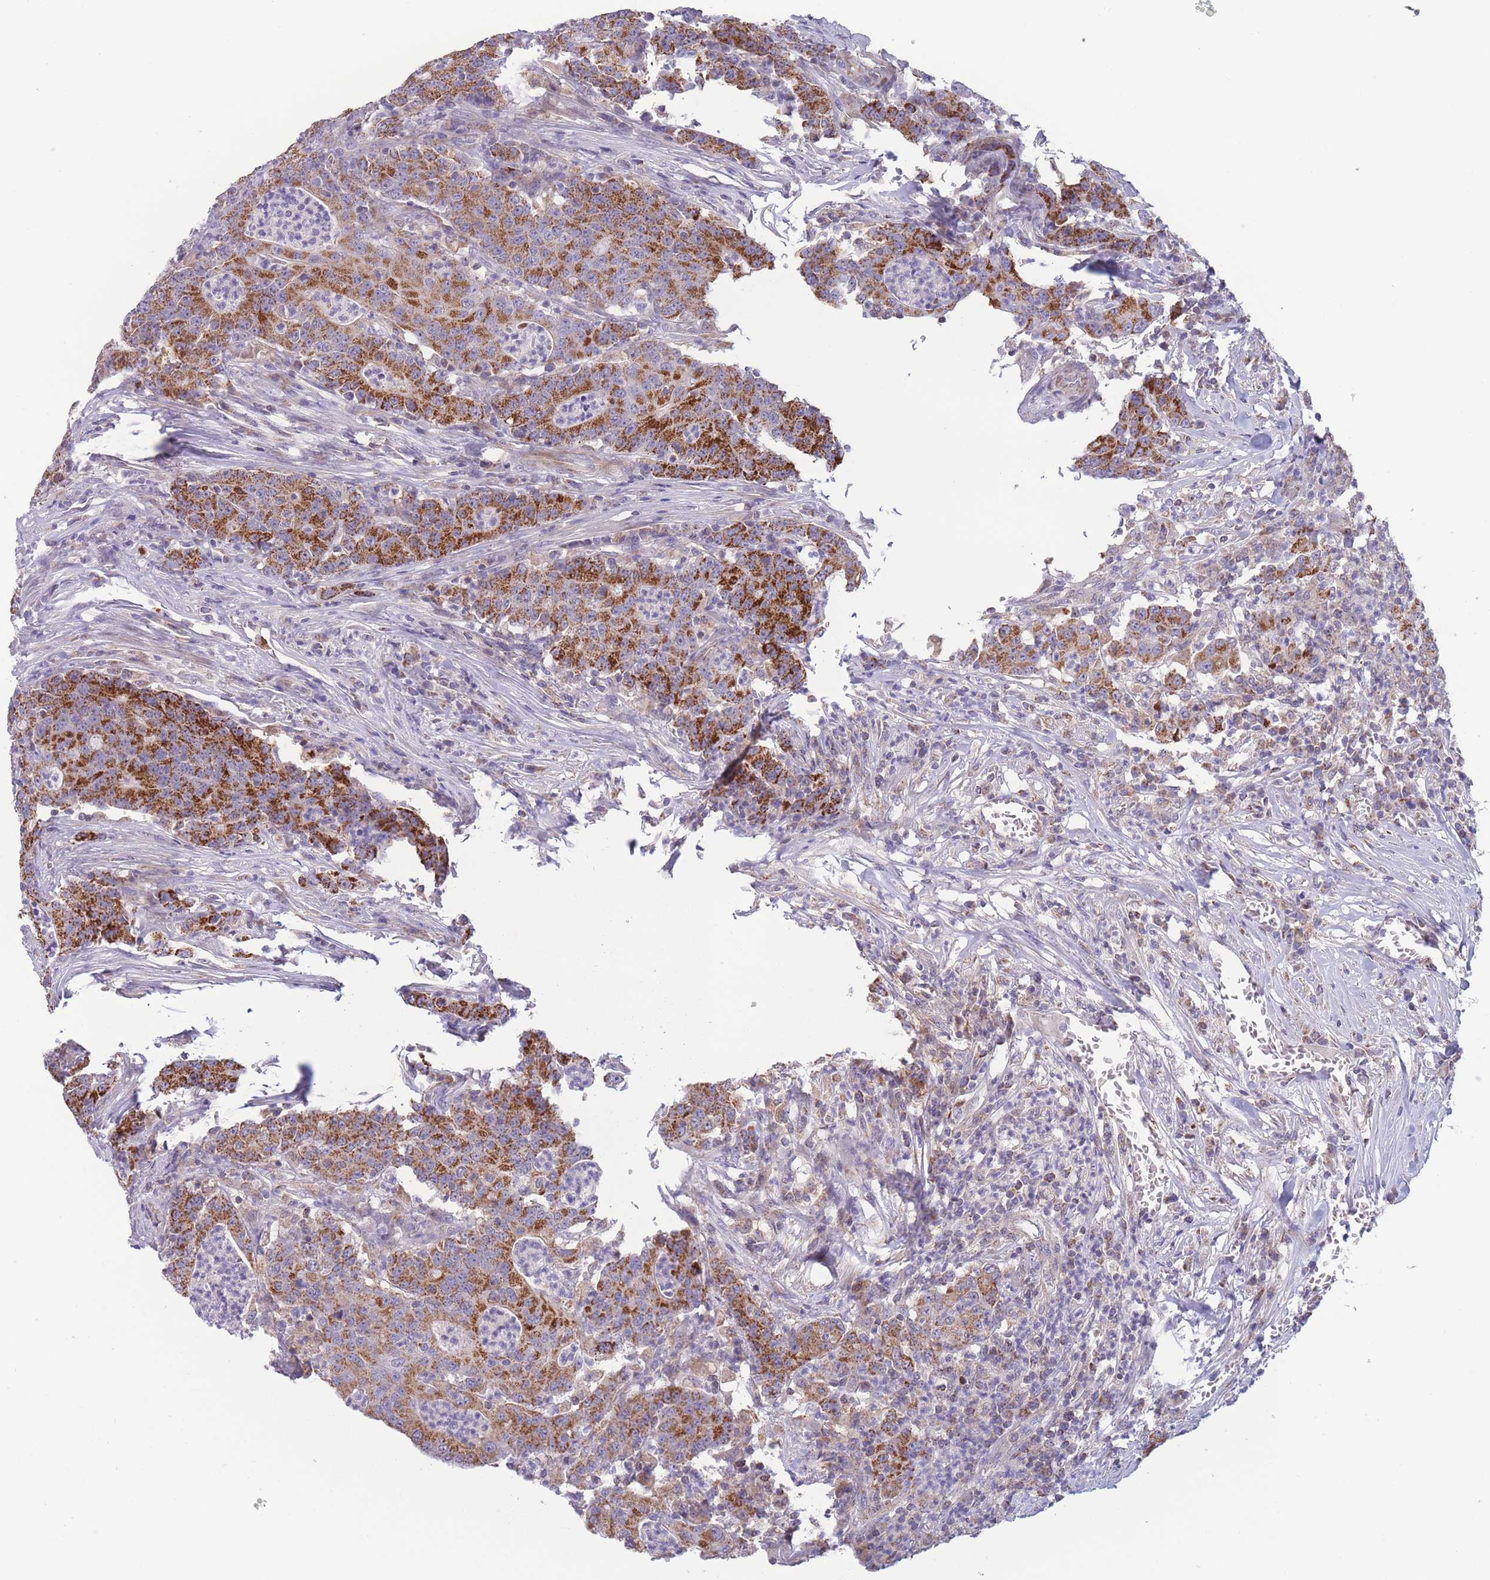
{"staining": {"intensity": "moderate", "quantity": ">75%", "location": "cytoplasmic/membranous"}, "tissue": "colorectal cancer", "cell_type": "Tumor cells", "image_type": "cancer", "snomed": [{"axis": "morphology", "description": "Adenocarcinoma, NOS"}, {"axis": "topography", "description": "Colon"}], "caption": "Moderate cytoplasmic/membranous staining for a protein is appreciated in approximately >75% of tumor cells of colorectal adenocarcinoma using IHC.", "gene": "SLC25A42", "patient": {"sex": "male", "age": 83}}